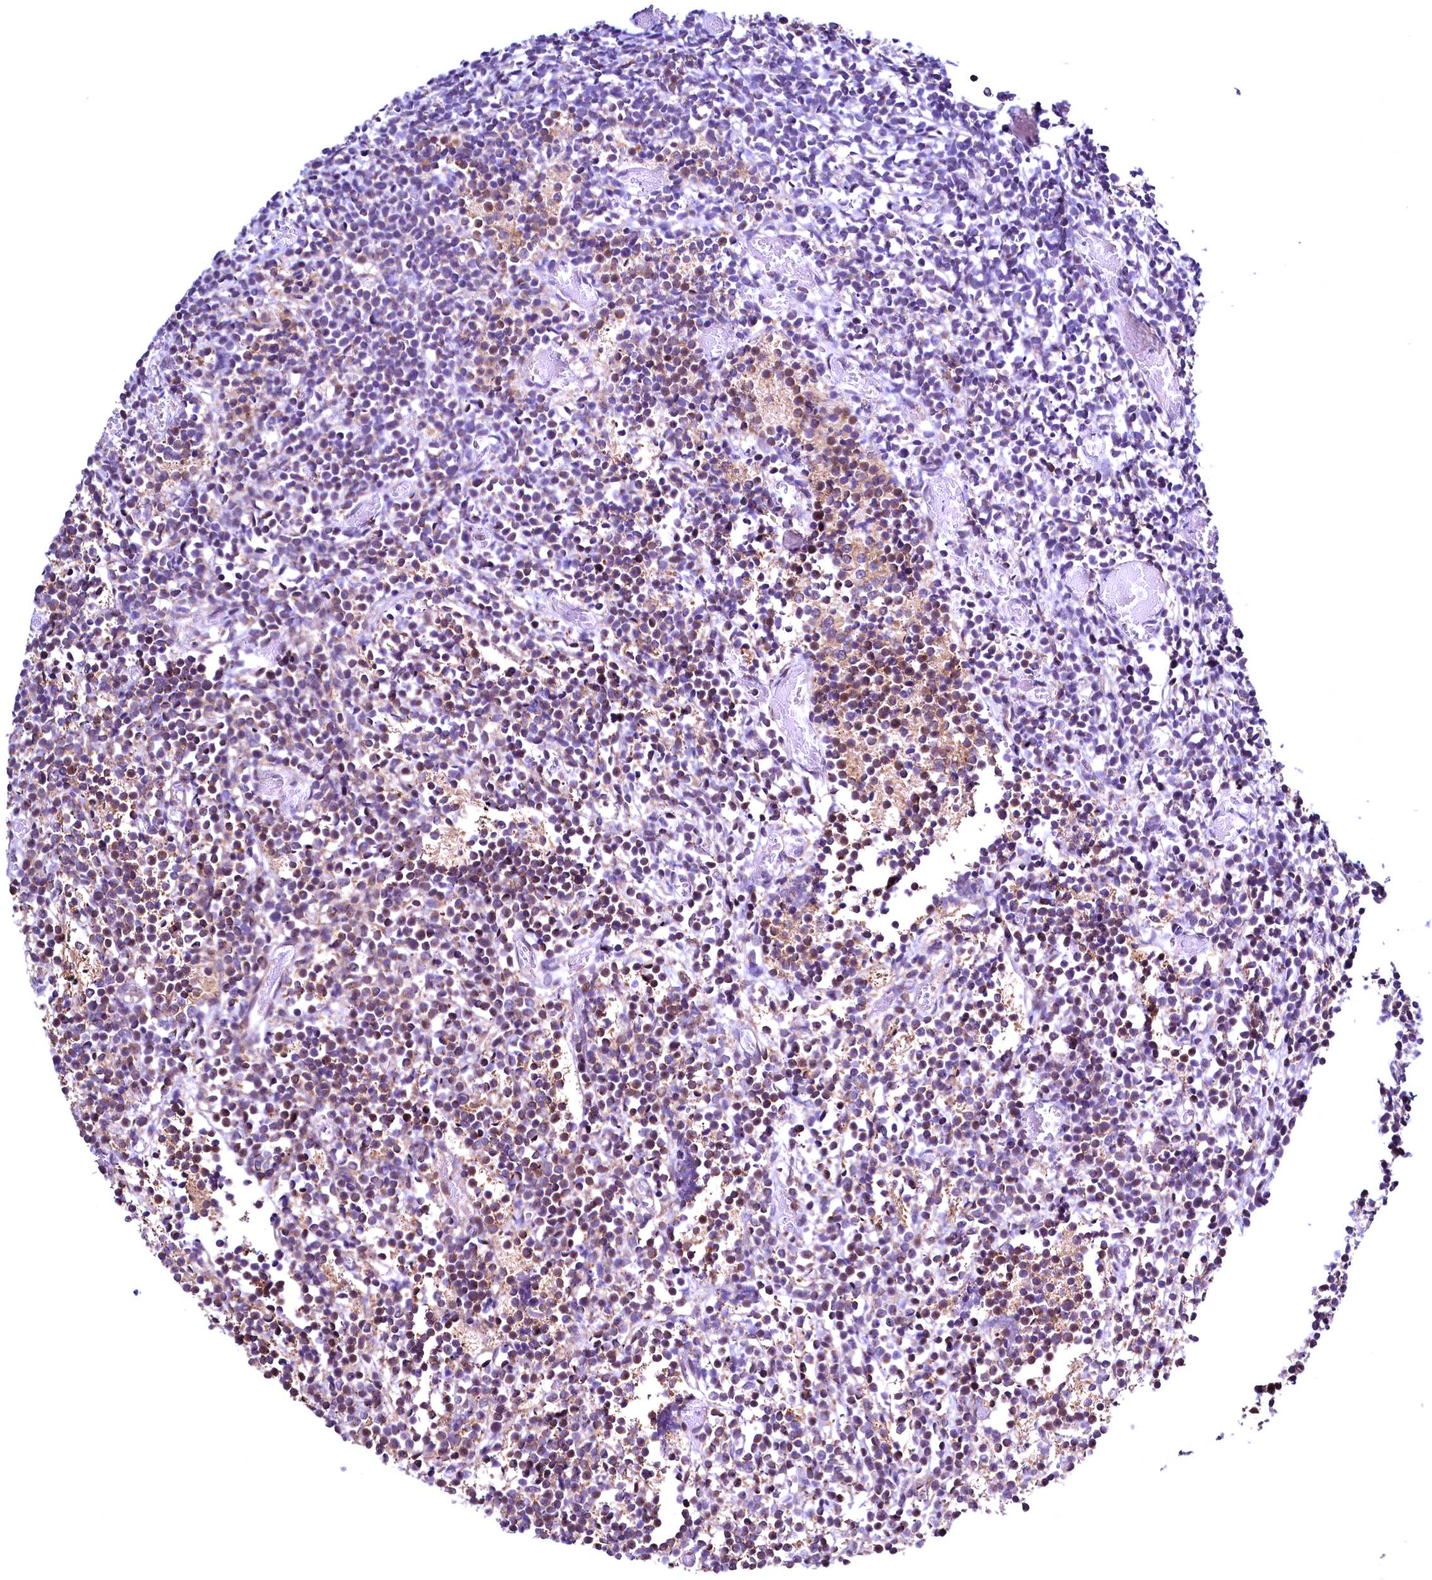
{"staining": {"intensity": "moderate", "quantity": "<25%", "location": "cytoplasmic/membranous"}, "tissue": "glioma", "cell_type": "Tumor cells", "image_type": "cancer", "snomed": [{"axis": "morphology", "description": "Glioma, malignant, Low grade"}, {"axis": "topography", "description": "Brain"}], "caption": "Immunohistochemical staining of human glioma reveals low levels of moderate cytoplasmic/membranous positivity in approximately <25% of tumor cells.", "gene": "RBFA", "patient": {"sex": "female", "age": 1}}